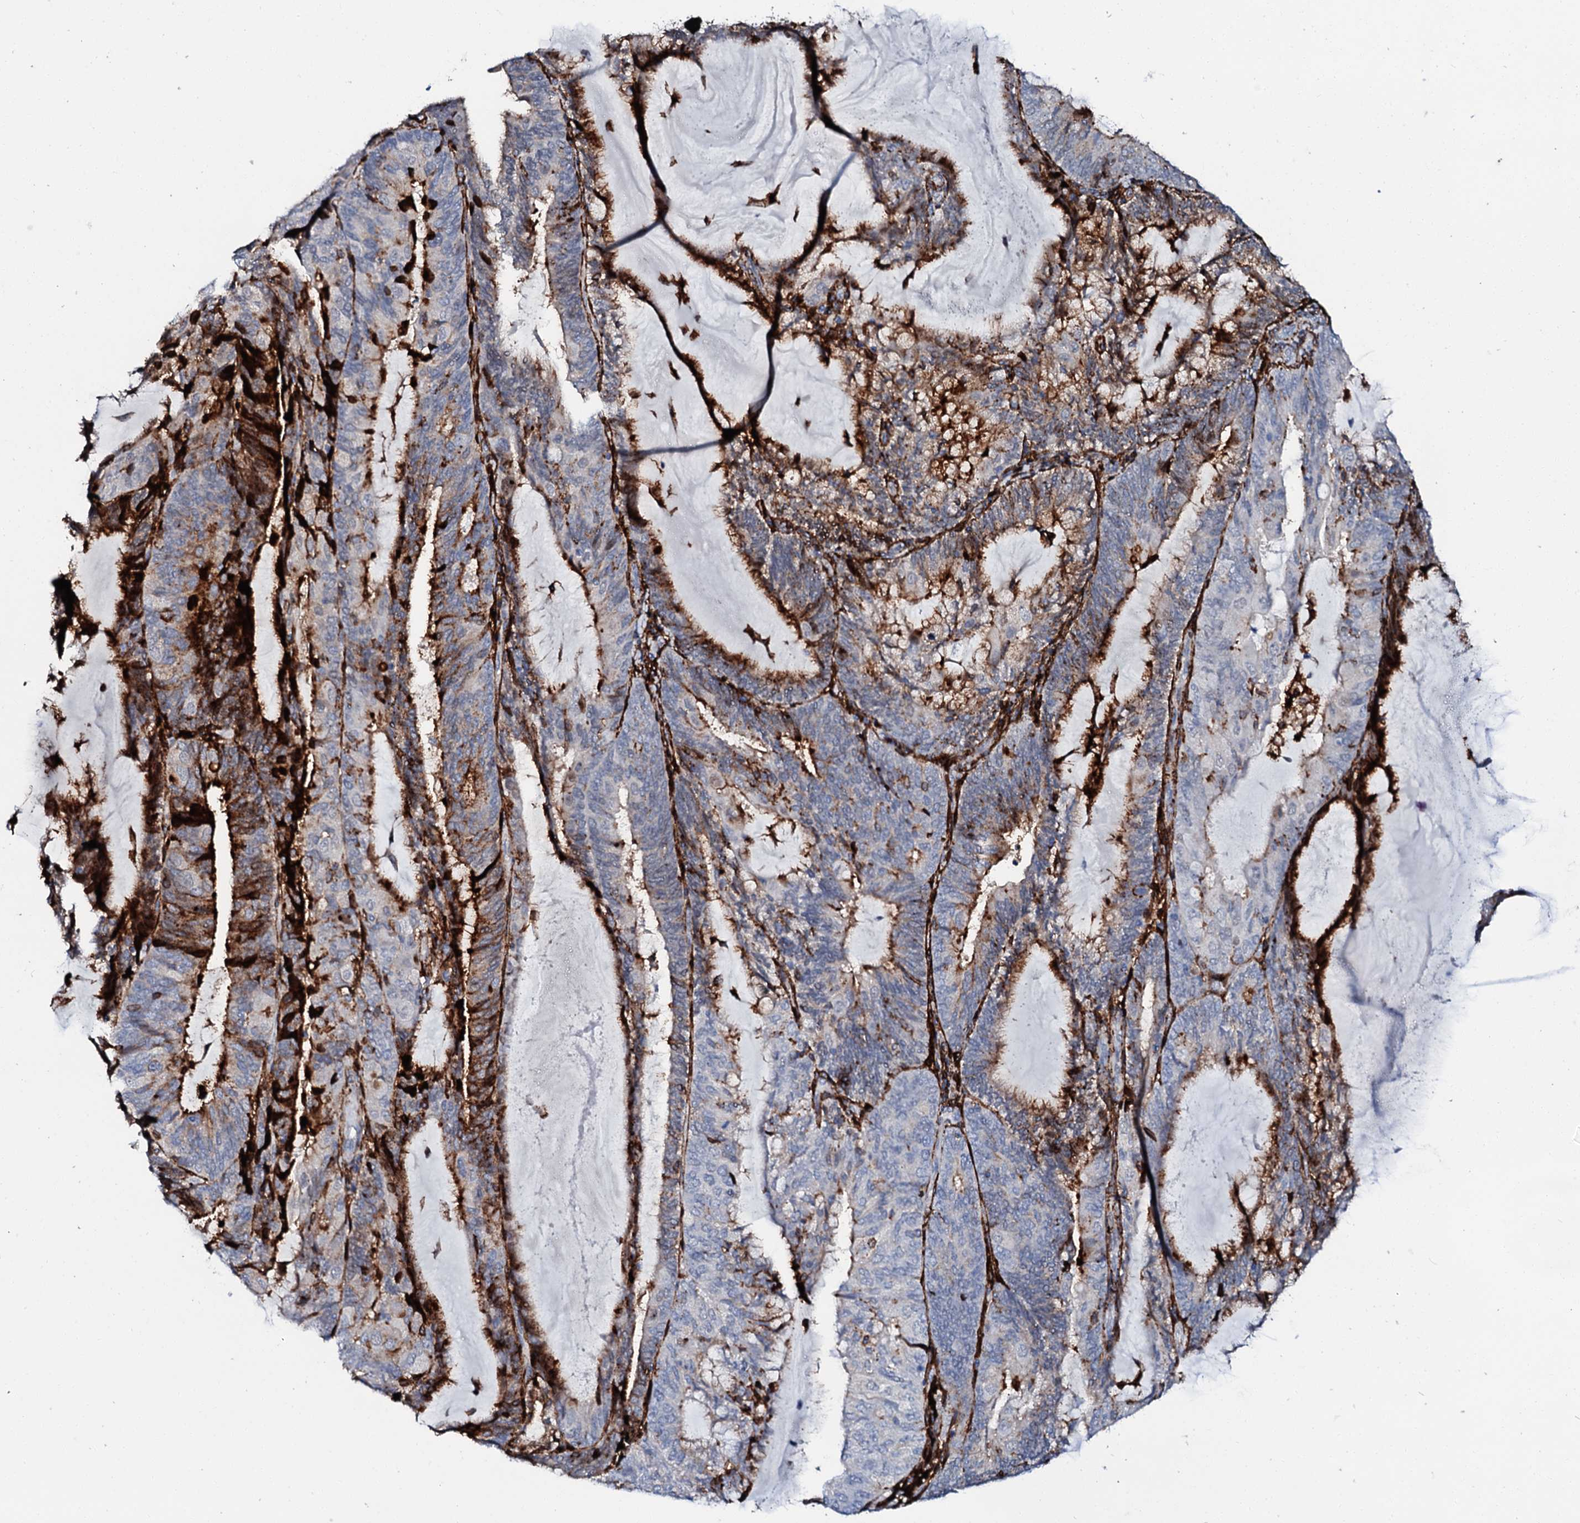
{"staining": {"intensity": "strong", "quantity": "25%-75%", "location": "cytoplasmic/membranous"}, "tissue": "endometrial cancer", "cell_type": "Tumor cells", "image_type": "cancer", "snomed": [{"axis": "morphology", "description": "Adenocarcinoma, NOS"}, {"axis": "topography", "description": "Endometrium"}], "caption": "Strong cytoplasmic/membranous protein positivity is seen in about 25%-75% of tumor cells in adenocarcinoma (endometrial).", "gene": "MED13L", "patient": {"sex": "female", "age": 81}}